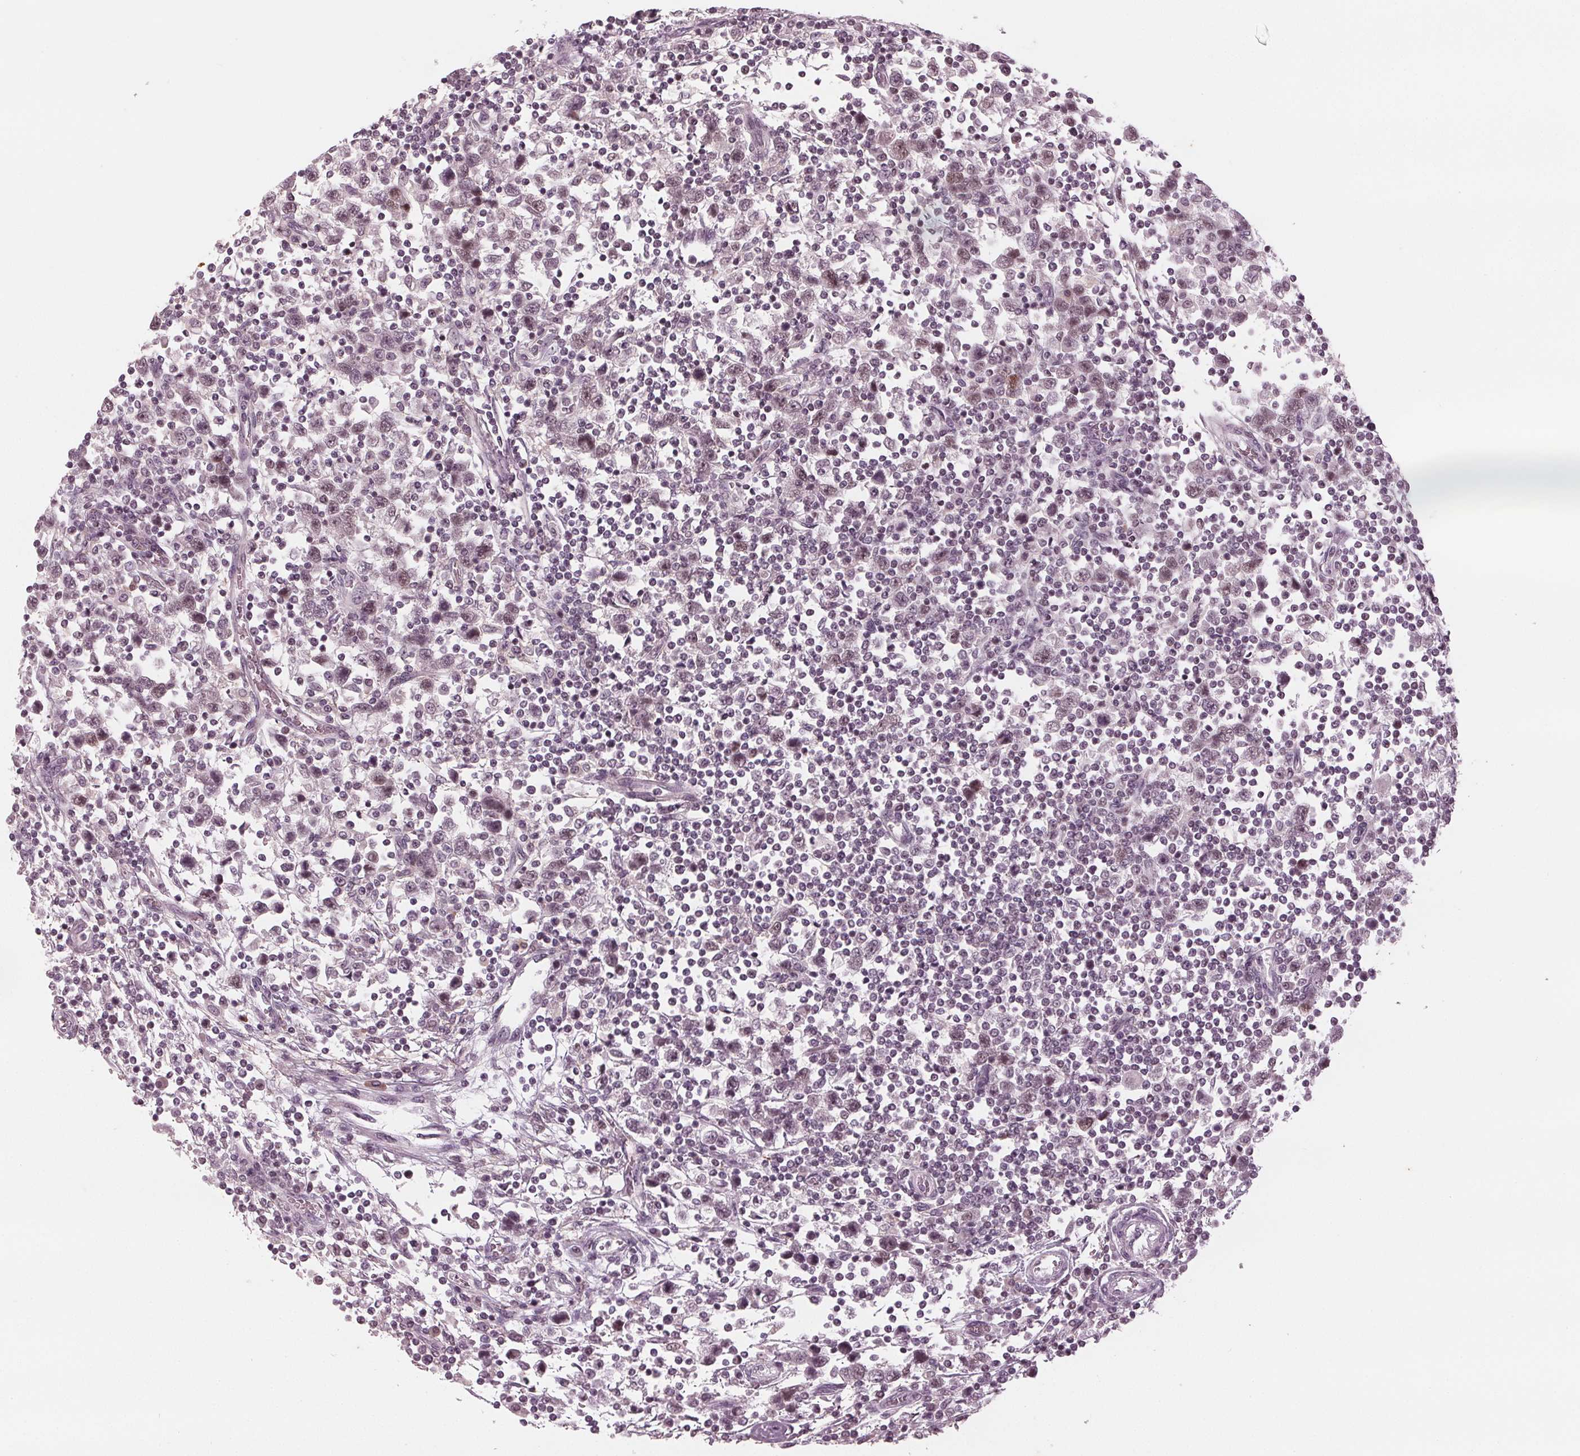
{"staining": {"intensity": "weak", "quantity": "<25%", "location": "nuclear"}, "tissue": "testis cancer", "cell_type": "Tumor cells", "image_type": "cancer", "snomed": [{"axis": "morphology", "description": "Seminoma, NOS"}, {"axis": "topography", "description": "Testis"}], "caption": "Protein analysis of testis cancer demonstrates no significant positivity in tumor cells.", "gene": "DNMT3L", "patient": {"sex": "male", "age": 34}}